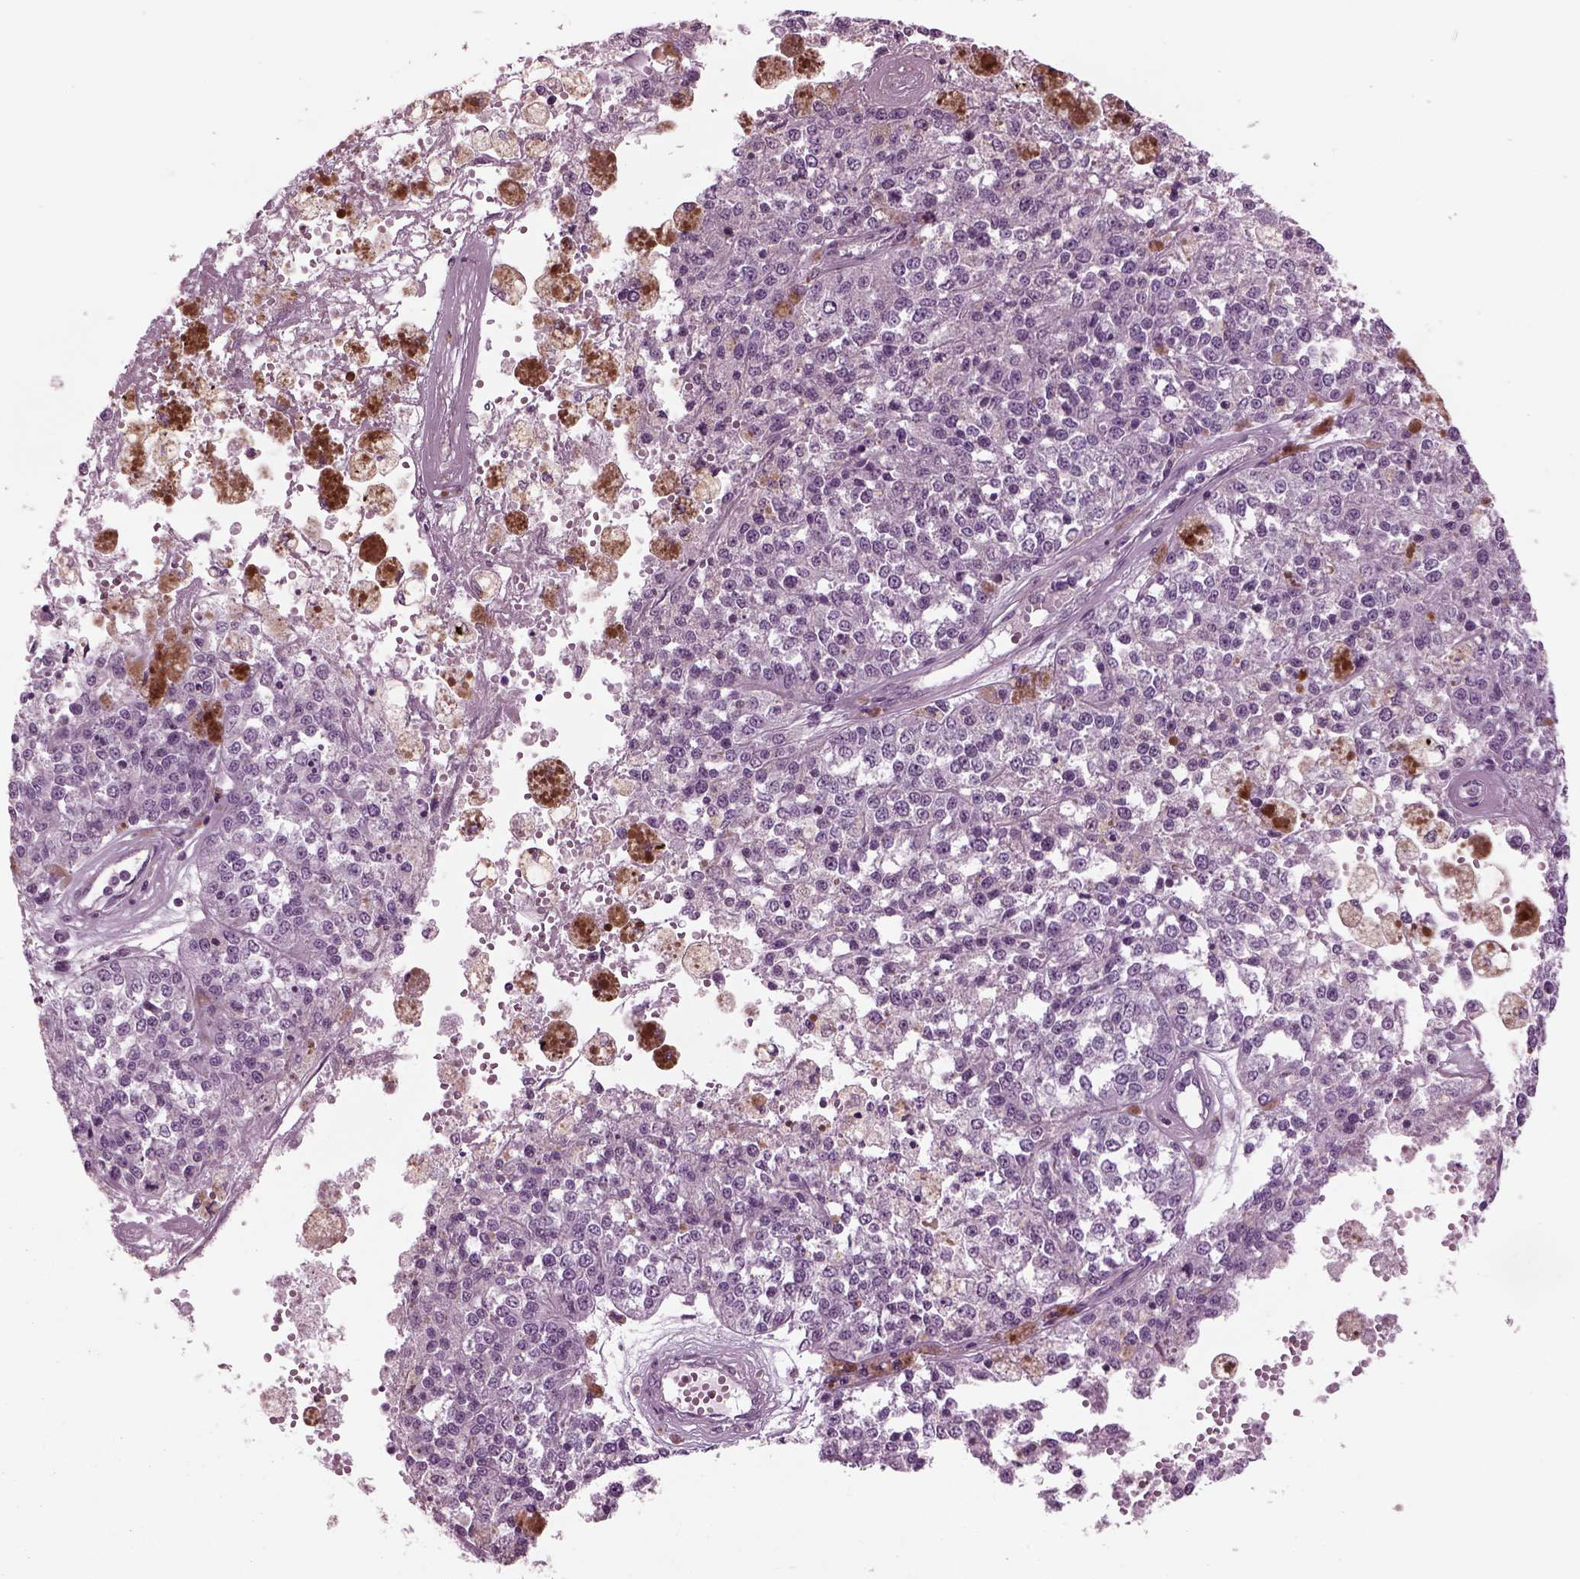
{"staining": {"intensity": "negative", "quantity": "none", "location": "none"}, "tissue": "melanoma", "cell_type": "Tumor cells", "image_type": "cancer", "snomed": [{"axis": "morphology", "description": "Malignant melanoma, Metastatic site"}, {"axis": "topography", "description": "Lymph node"}], "caption": "Human melanoma stained for a protein using immunohistochemistry shows no expression in tumor cells.", "gene": "ODF3", "patient": {"sex": "female", "age": 64}}